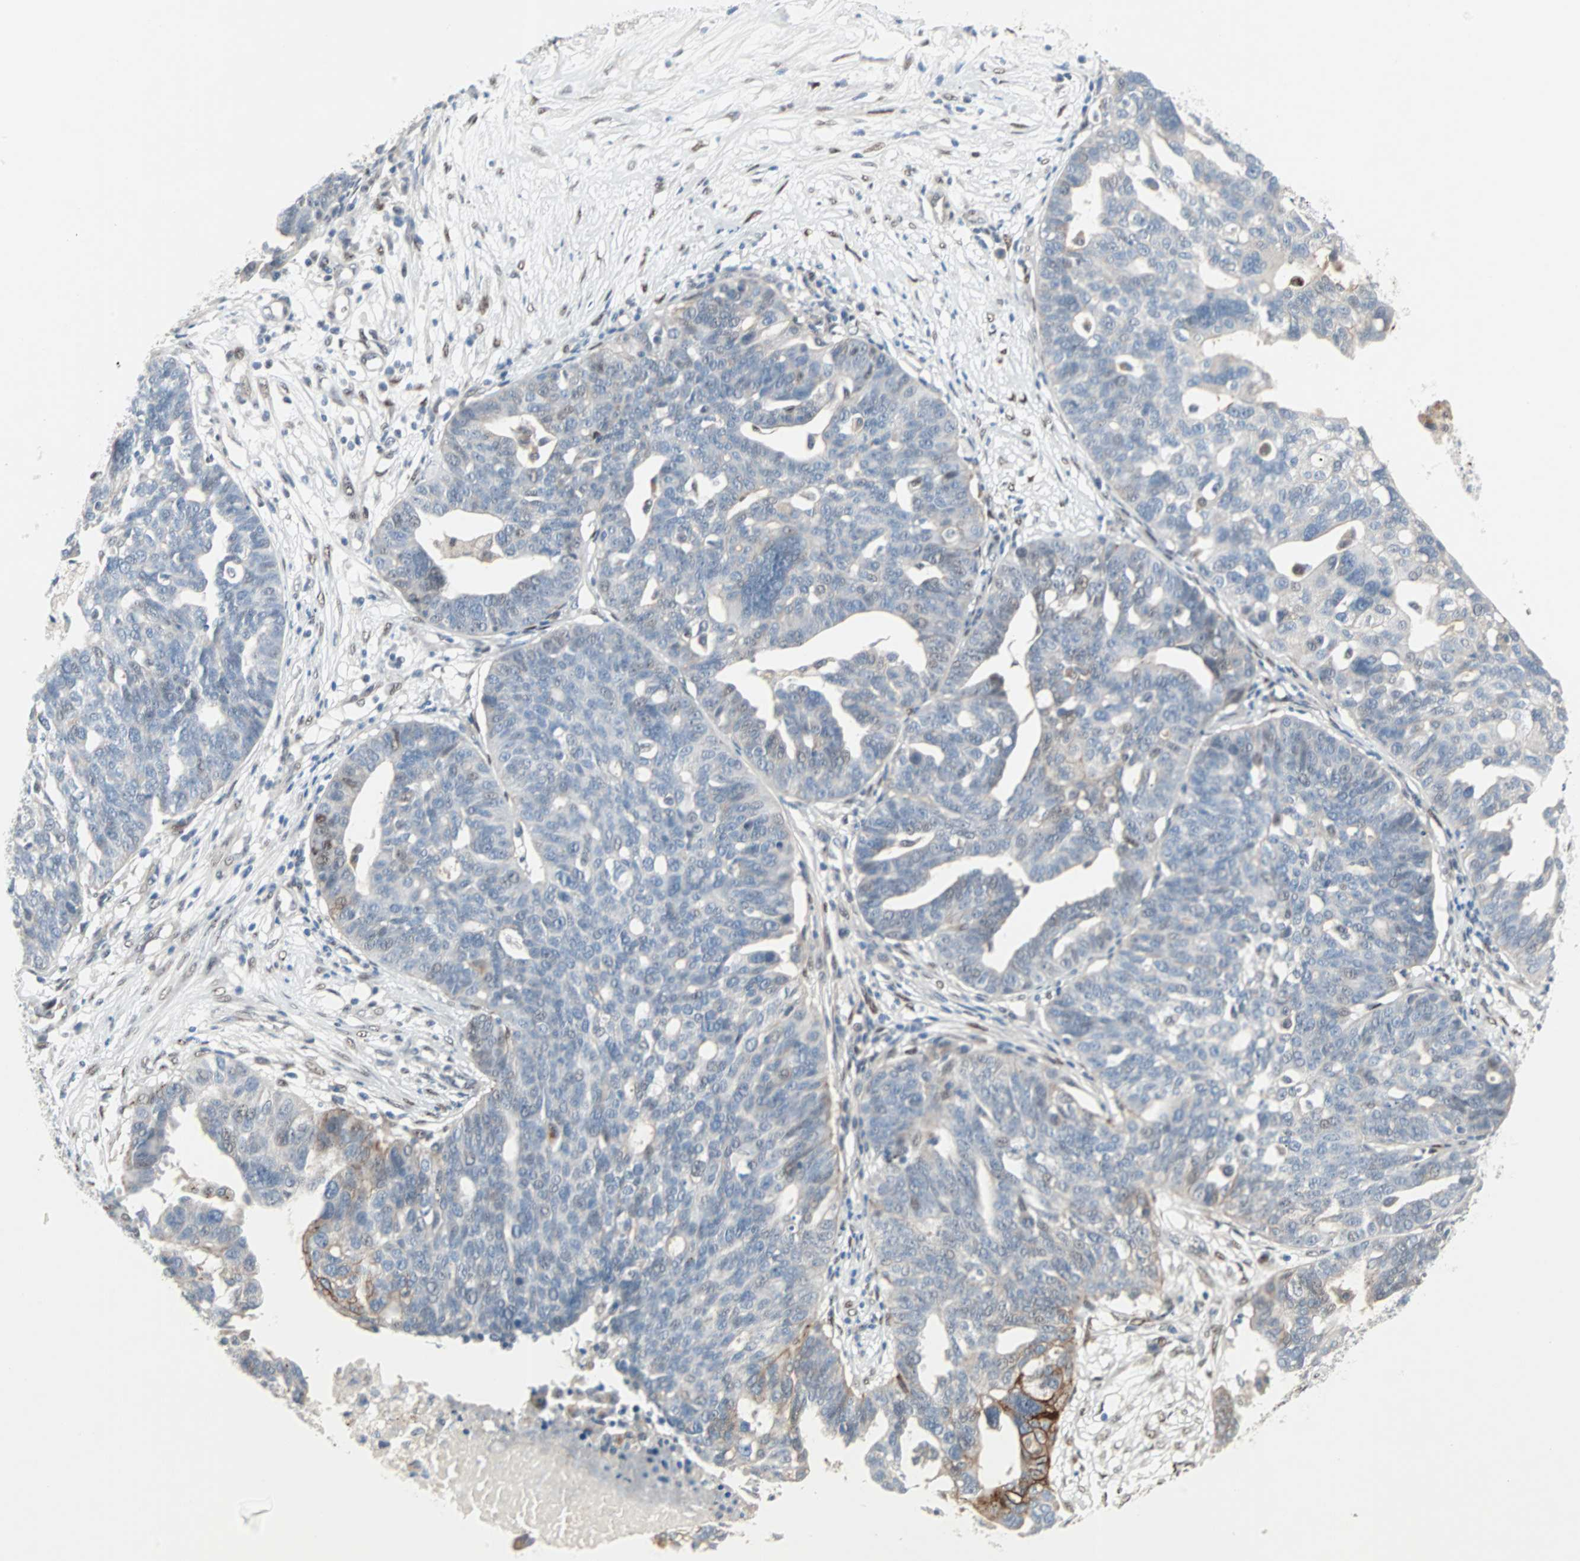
{"staining": {"intensity": "moderate", "quantity": "<25%", "location": "cytoplasmic/membranous"}, "tissue": "ovarian cancer", "cell_type": "Tumor cells", "image_type": "cancer", "snomed": [{"axis": "morphology", "description": "Cystadenocarcinoma, serous, NOS"}, {"axis": "topography", "description": "Ovary"}], "caption": "Moderate cytoplasmic/membranous positivity for a protein is seen in approximately <25% of tumor cells of ovarian cancer using immunohistochemistry (IHC).", "gene": "CAND2", "patient": {"sex": "female", "age": 59}}